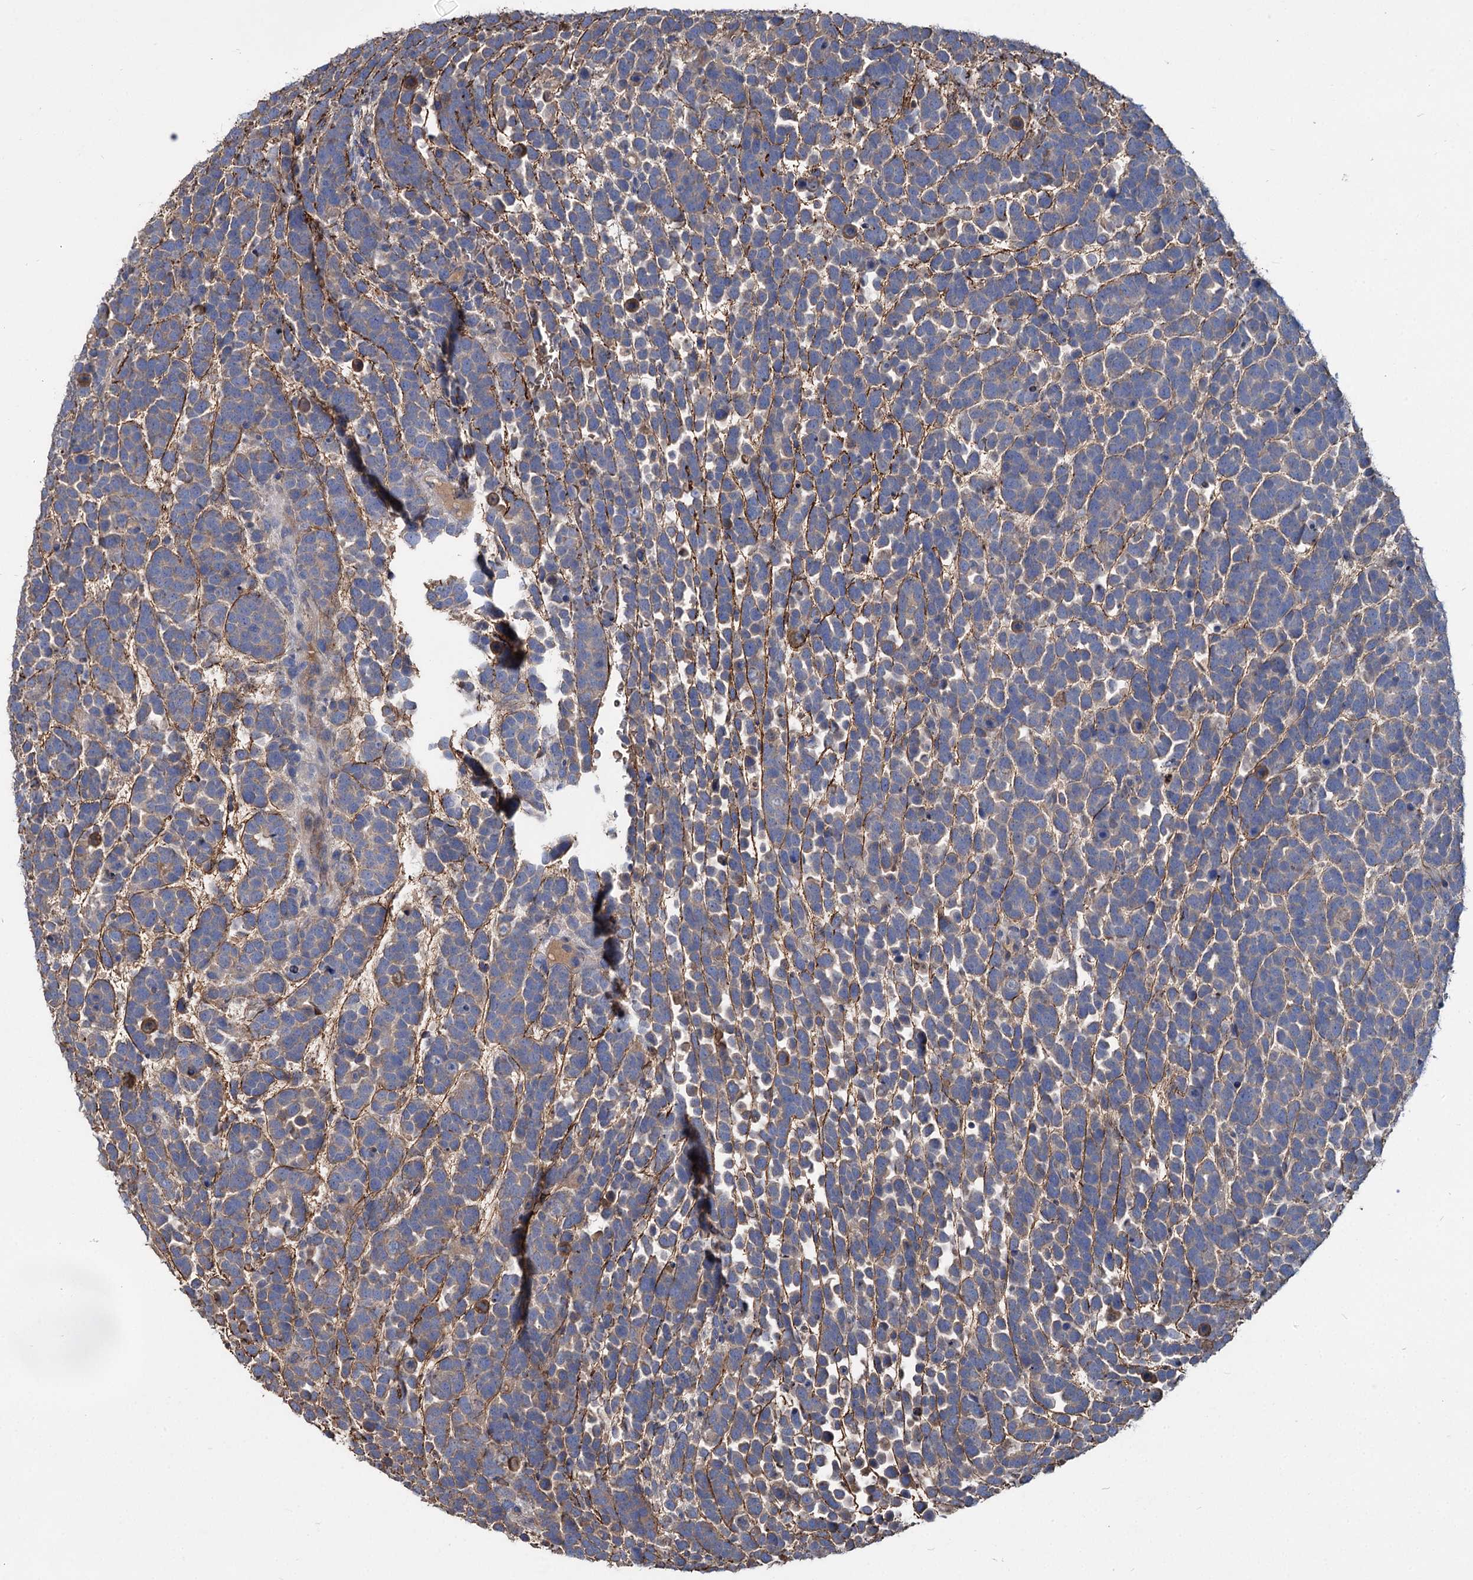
{"staining": {"intensity": "weak", "quantity": "25%-75%", "location": "cytoplasmic/membranous"}, "tissue": "urothelial cancer", "cell_type": "Tumor cells", "image_type": "cancer", "snomed": [{"axis": "morphology", "description": "Urothelial carcinoma, High grade"}, {"axis": "topography", "description": "Urinary bladder"}], "caption": "Immunohistochemical staining of urothelial carcinoma (high-grade) demonstrates weak cytoplasmic/membranous protein positivity in approximately 25%-75% of tumor cells.", "gene": "URAD", "patient": {"sex": "female", "age": 82}}